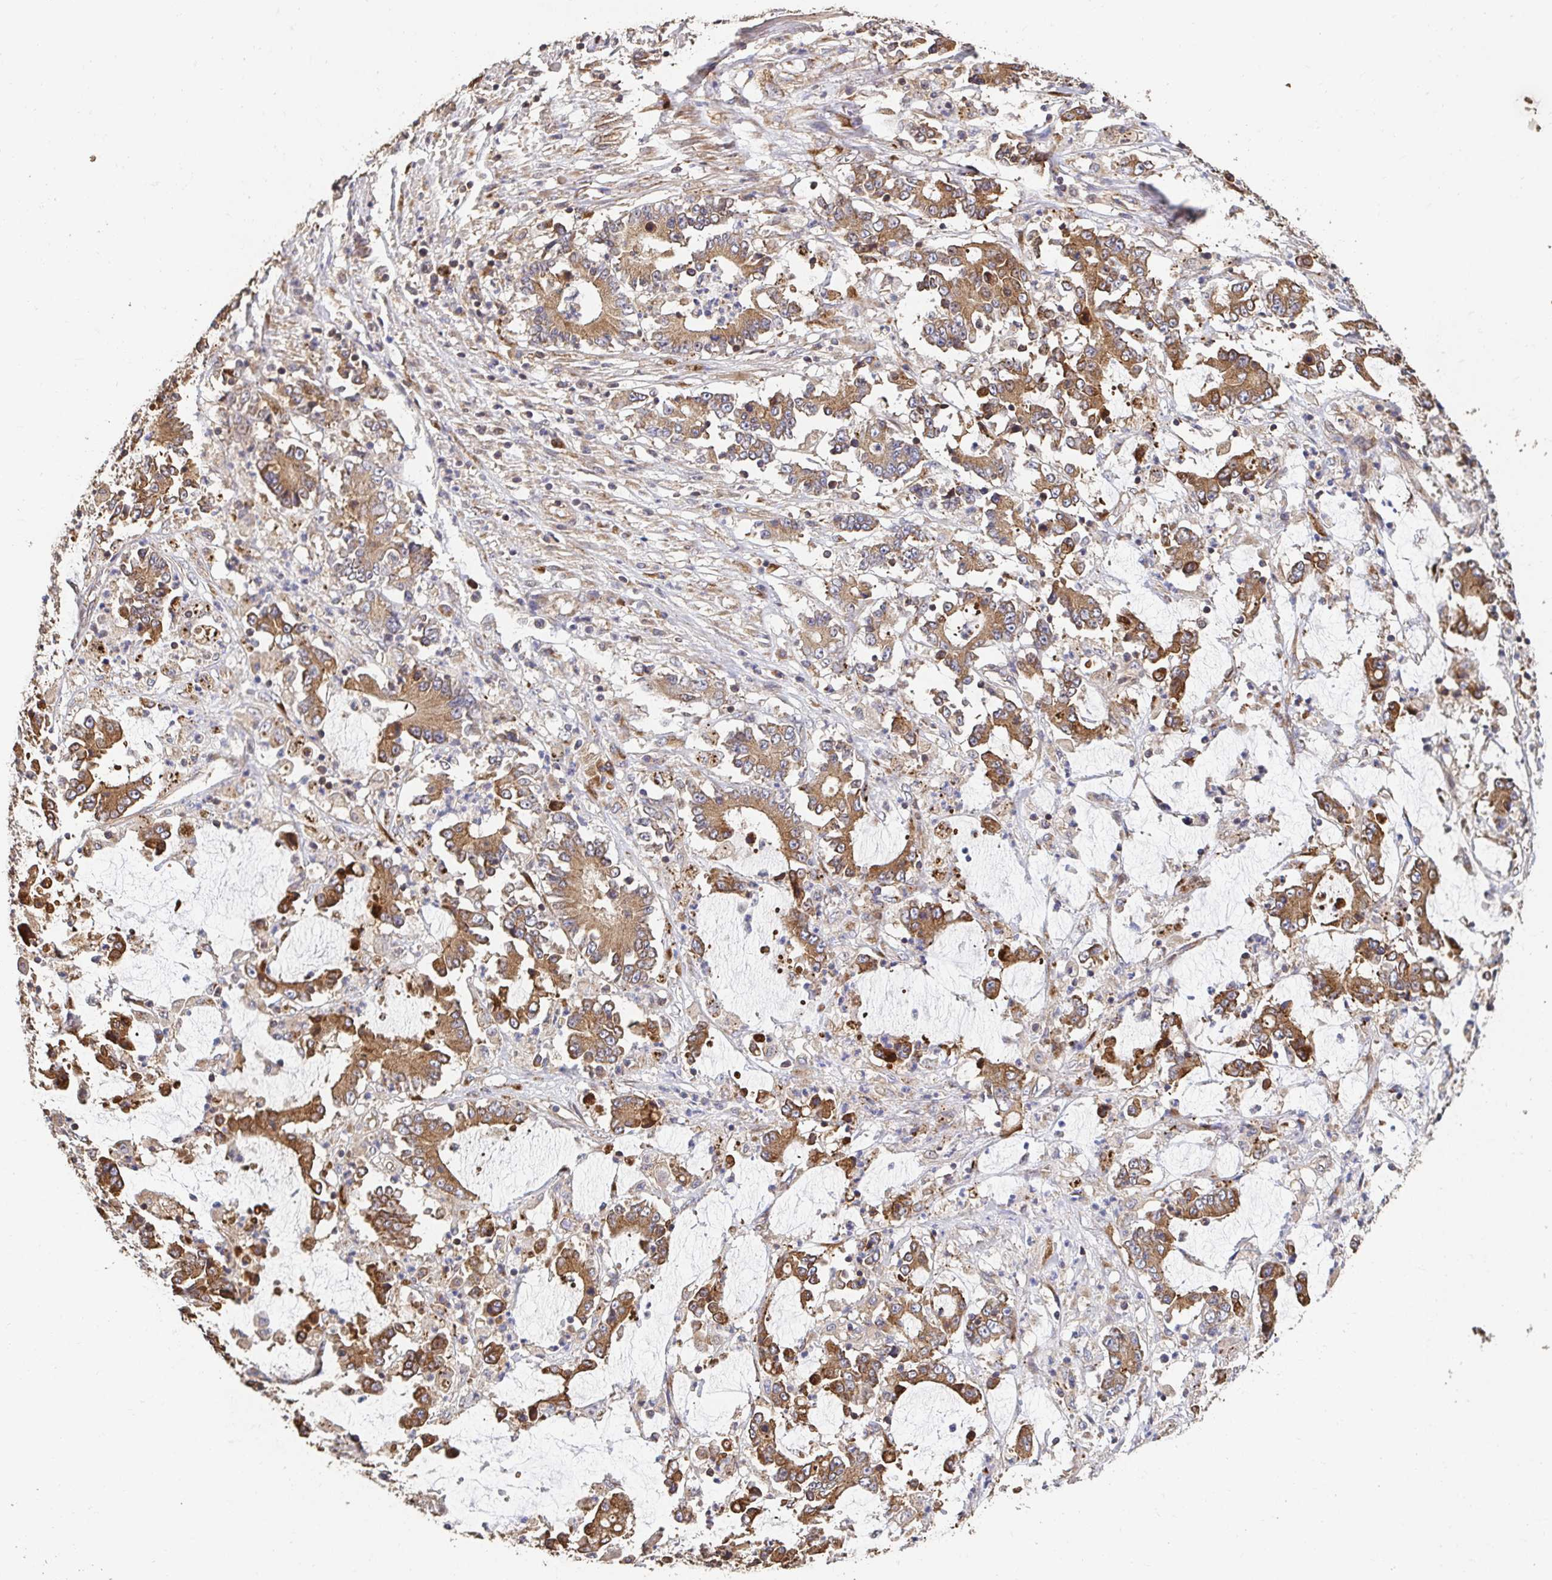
{"staining": {"intensity": "moderate", "quantity": ">75%", "location": "cytoplasmic/membranous"}, "tissue": "stomach cancer", "cell_type": "Tumor cells", "image_type": "cancer", "snomed": [{"axis": "morphology", "description": "Adenocarcinoma, NOS"}, {"axis": "topography", "description": "Stomach, upper"}], "caption": "An IHC histopathology image of neoplastic tissue is shown. Protein staining in brown labels moderate cytoplasmic/membranous positivity in stomach cancer within tumor cells.", "gene": "APBB1", "patient": {"sex": "male", "age": 68}}